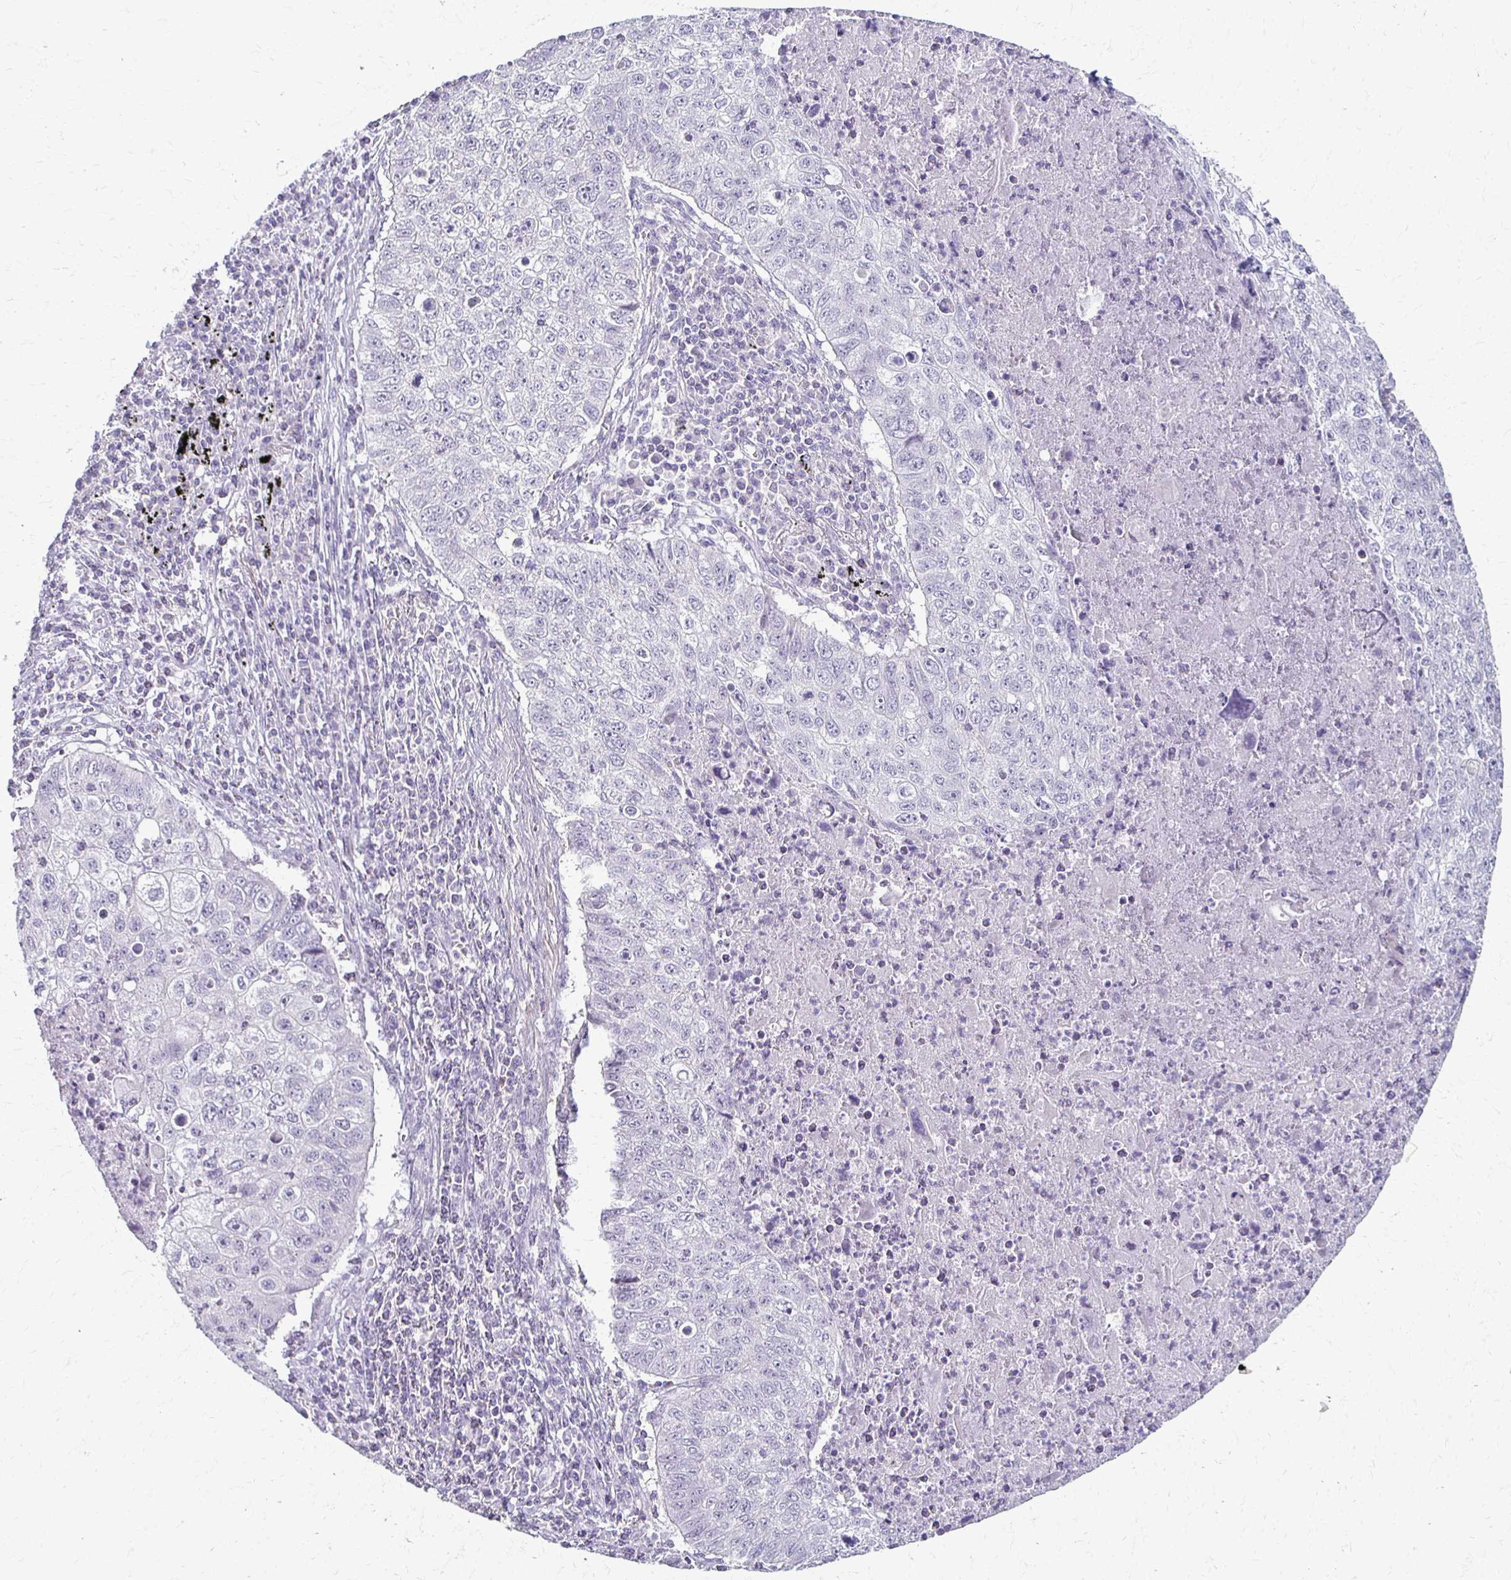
{"staining": {"intensity": "negative", "quantity": "none", "location": "none"}, "tissue": "lung cancer", "cell_type": "Tumor cells", "image_type": "cancer", "snomed": [{"axis": "morphology", "description": "Normal morphology"}, {"axis": "morphology", "description": "Aneuploidy"}, {"axis": "morphology", "description": "Squamous cell carcinoma, NOS"}, {"axis": "topography", "description": "Lymph node"}, {"axis": "topography", "description": "Lung"}], "caption": "Immunohistochemical staining of lung cancer demonstrates no significant positivity in tumor cells. (Immunohistochemistry, brightfield microscopy, high magnification).", "gene": "FOXO4", "patient": {"sex": "female", "age": 76}}